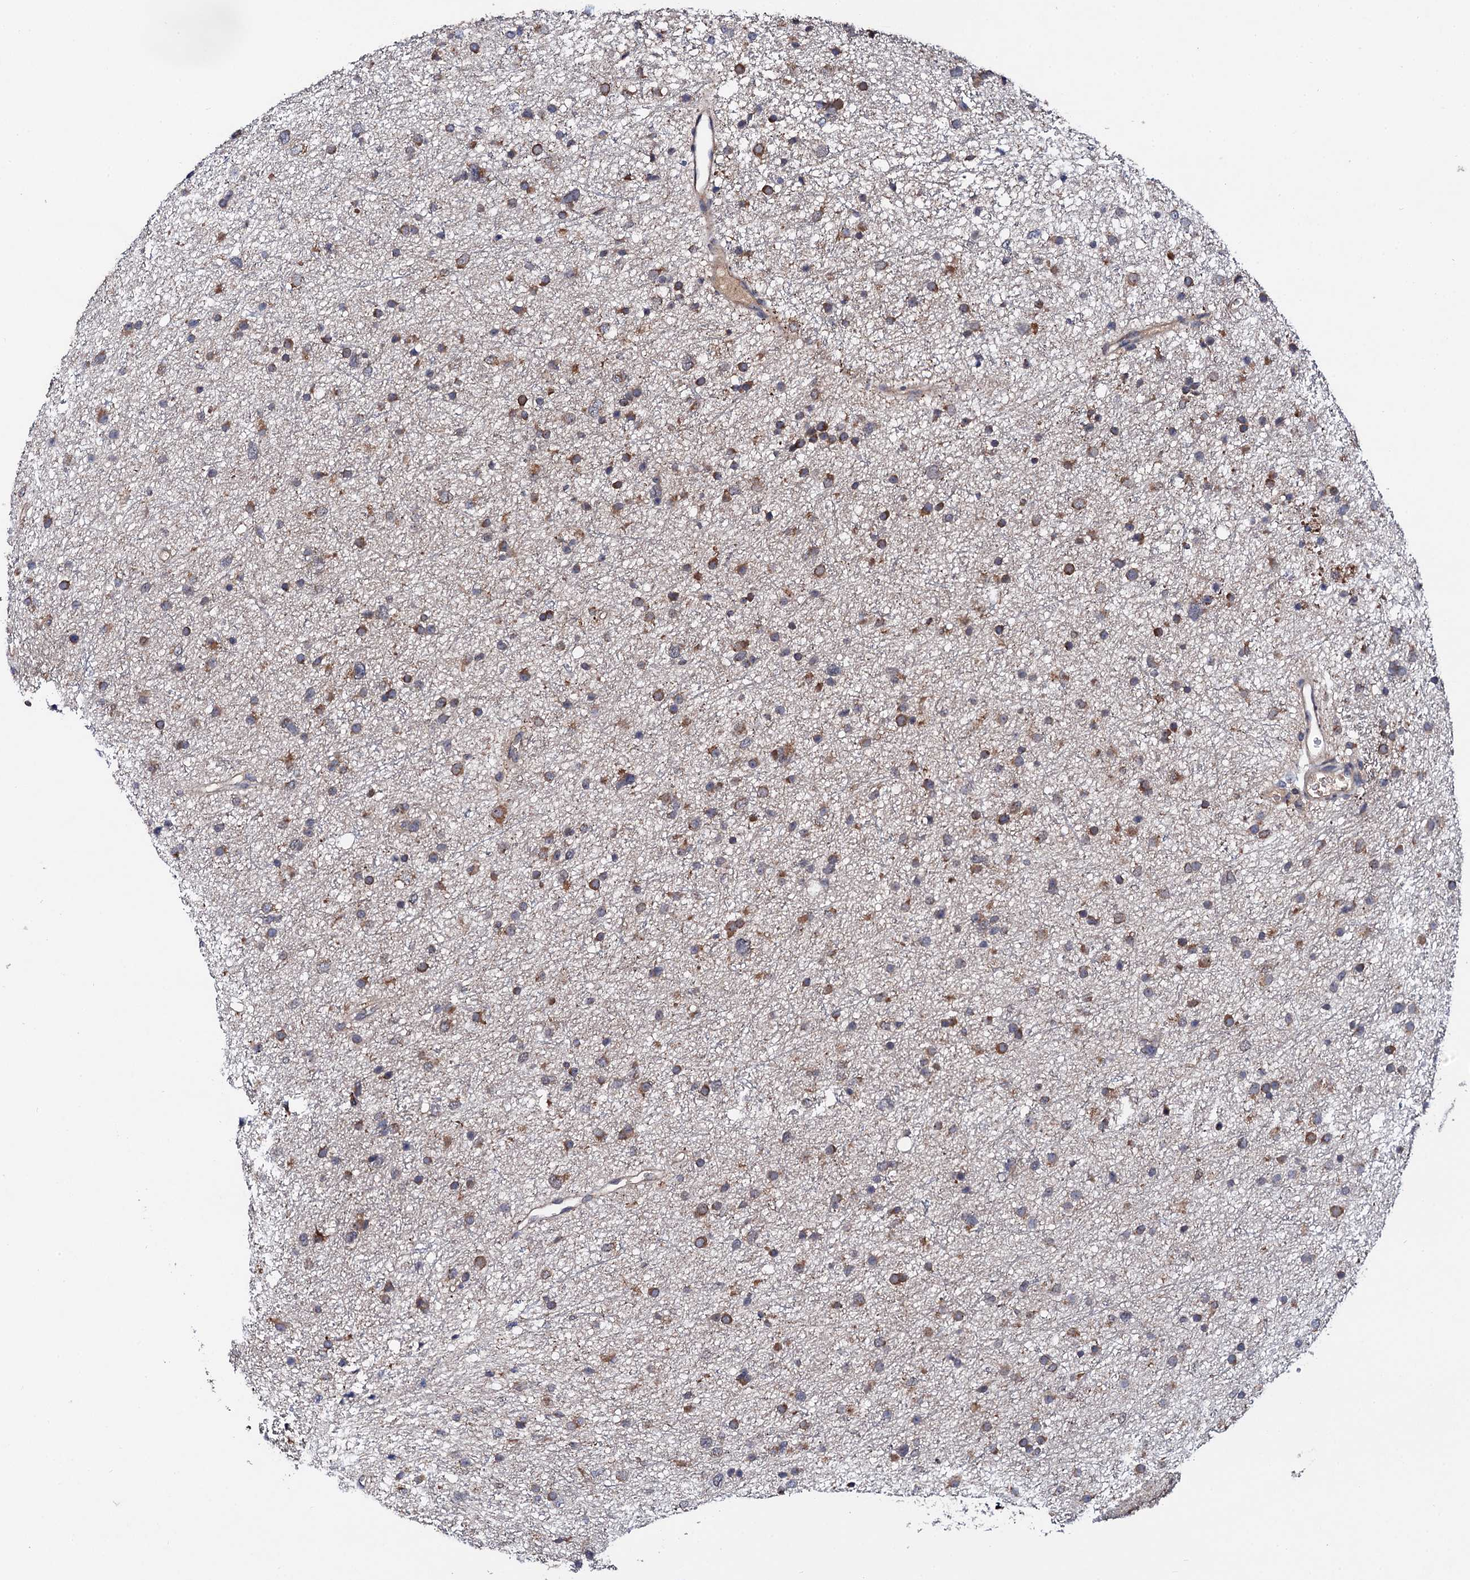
{"staining": {"intensity": "moderate", "quantity": "25%-75%", "location": "cytoplasmic/membranous"}, "tissue": "glioma", "cell_type": "Tumor cells", "image_type": "cancer", "snomed": [{"axis": "morphology", "description": "Glioma, malignant, Low grade"}, {"axis": "topography", "description": "Cerebral cortex"}], "caption": "Tumor cells show medium levels of moderate cytoplasmic/membranous staining in about 25%-75% of cells in low-grade glioma (malignant). The staining was performed using DAB (3,3'-diaminobenzidine), with brown indicating positive protein expression. Nuclei are stained blue with hematoxylin.", "gene": "IP6K1", "patient": {"sex": "female", "age": 39}}